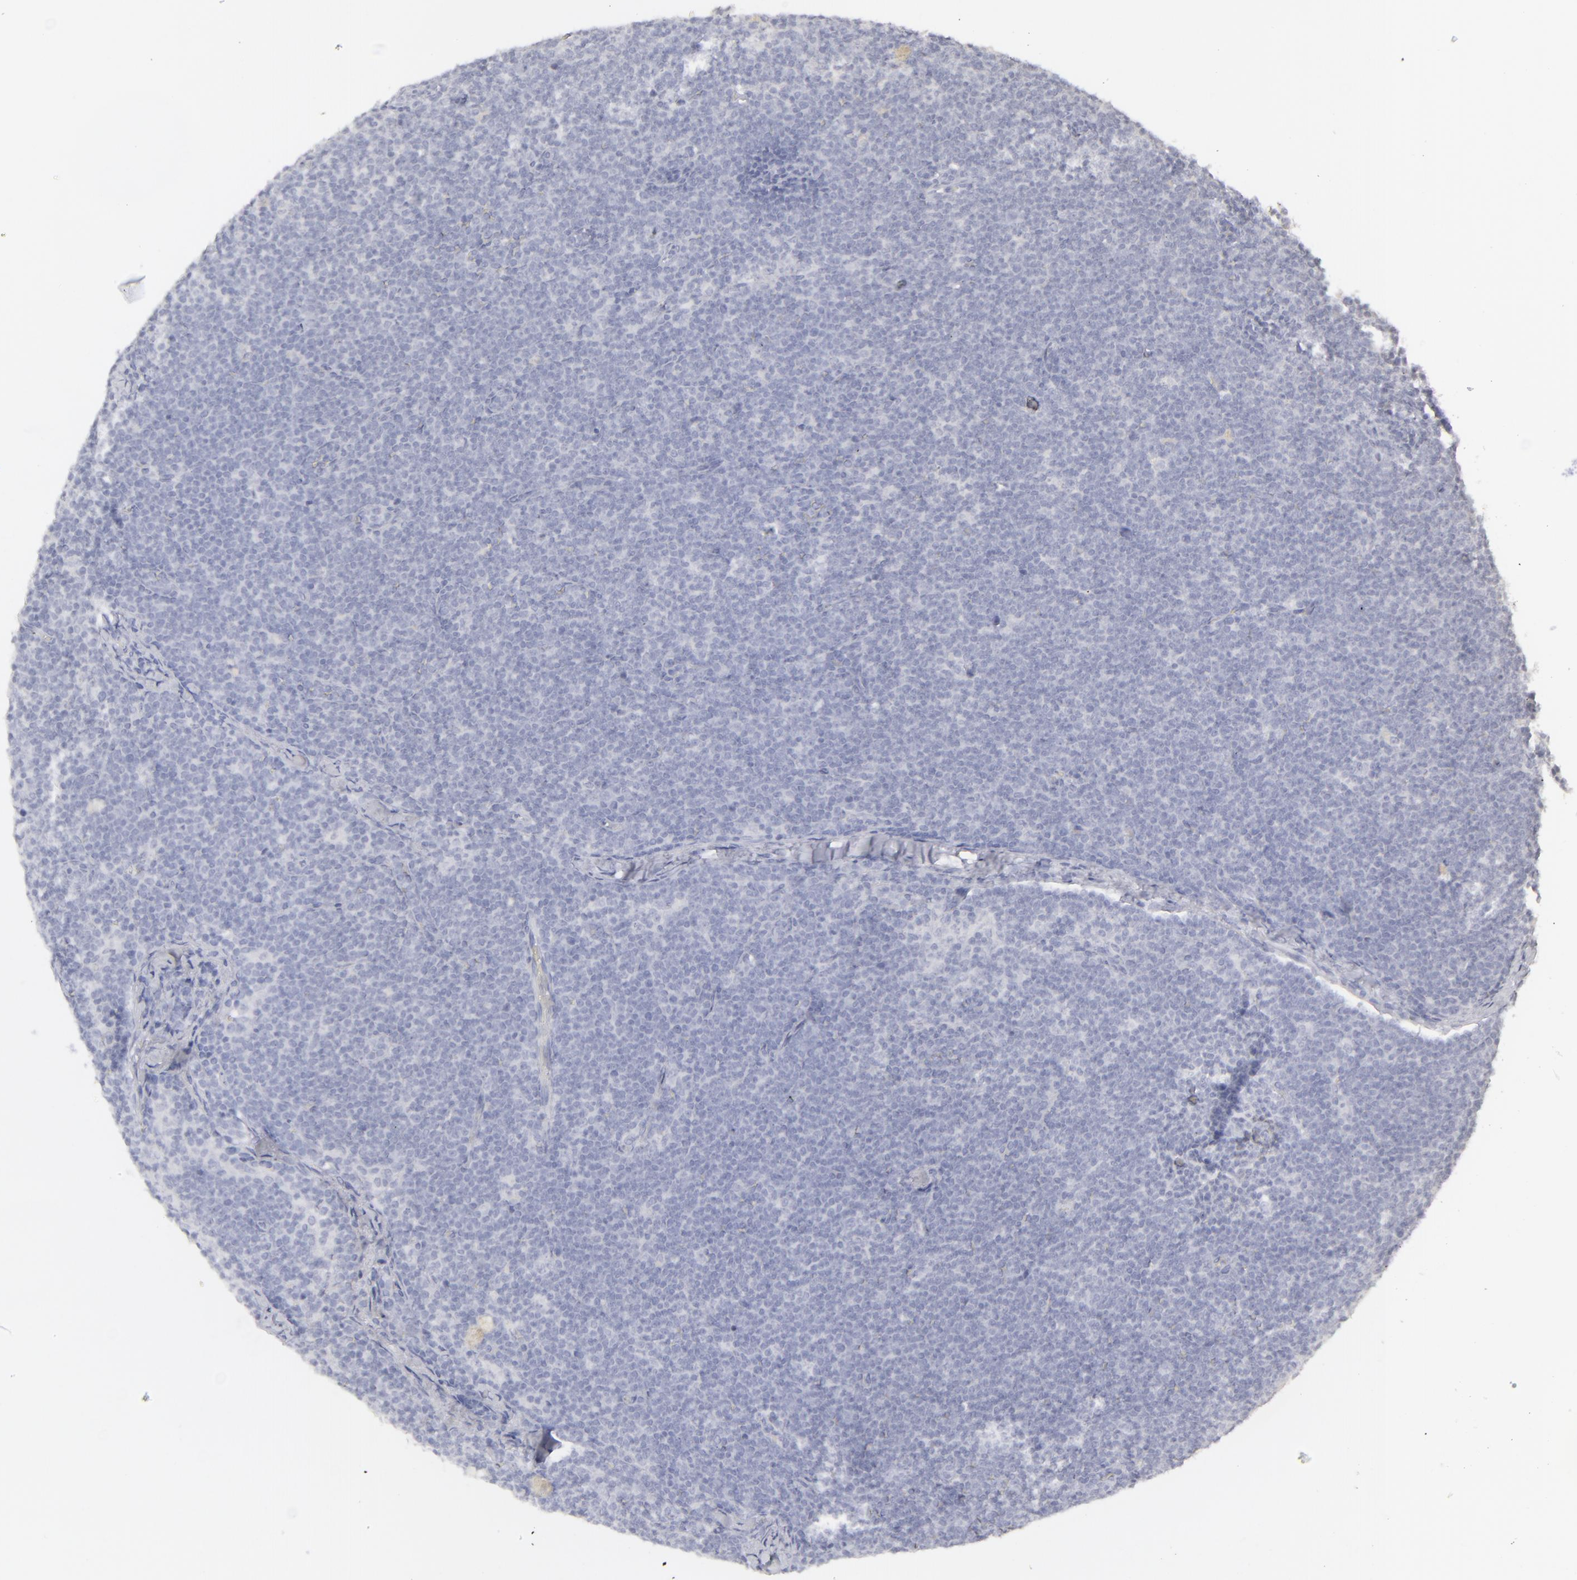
{"staining": {"intensity": "negative", "quantity": "none", "location": "none"}, "tissue": "lymphoma", "cell_type": "Tumor cells", "image_type": "cancer", "snomed": [{"axis": "morphology", "description": "Malignant lymphoma, non-Hodgkin's type, High grade"}, {"axis": "topography", "description": "Lymph node"}], "caption": "Tumor cells show no significant protein expression in lymphoma. (DAB immunohistochemistry visualized using brightfield microscopy, high magnification).", "gene": "CLDN2", "patient": {"sex": "female", "age": 58}}